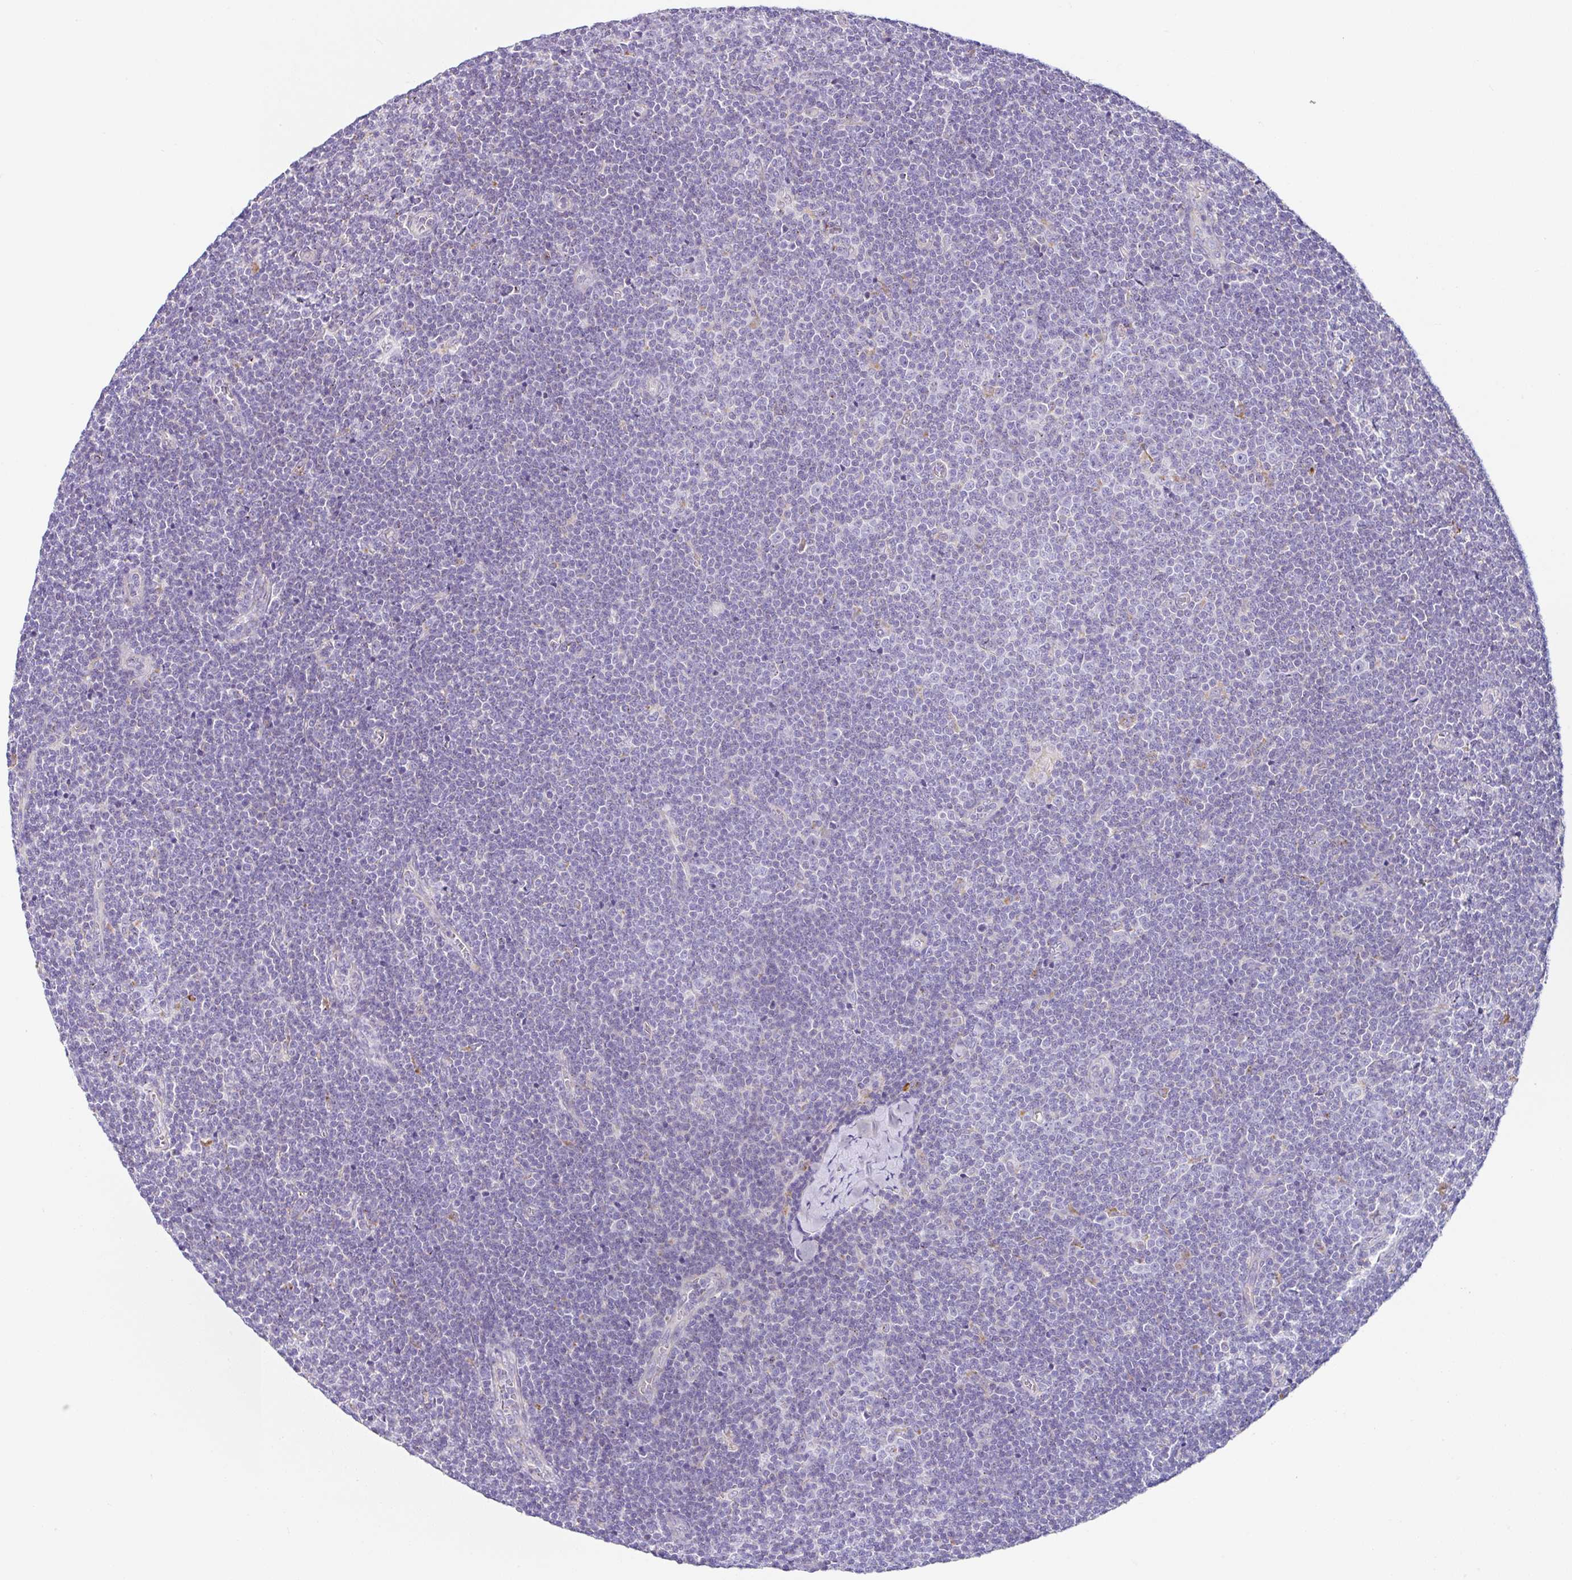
{"staining": {"intensity": "negative", "quantity": "none", "location": "none"}, "tissue": "lymphoma", "cell_type": "Tumor cells", "image_type": "cancer", "snomed": [{"axis": "morphology", "description": "Malignant lymphoma, non-Hodgkin's type, Low grade"}, {"axis": "topography", "description": "Lymph node"}], "caption": "DAB immunohistochemical staining of malignant lymphoma, non-Hodgkin's type (low-grade) displays no significant staining in tumor cells. Brightfield microscopy of IHC stained with DAB (brown) and hematoxylin (blue), captured at high magnification.", "gene": "DKK4", "patient": {"sex": "male", "age": 48}}